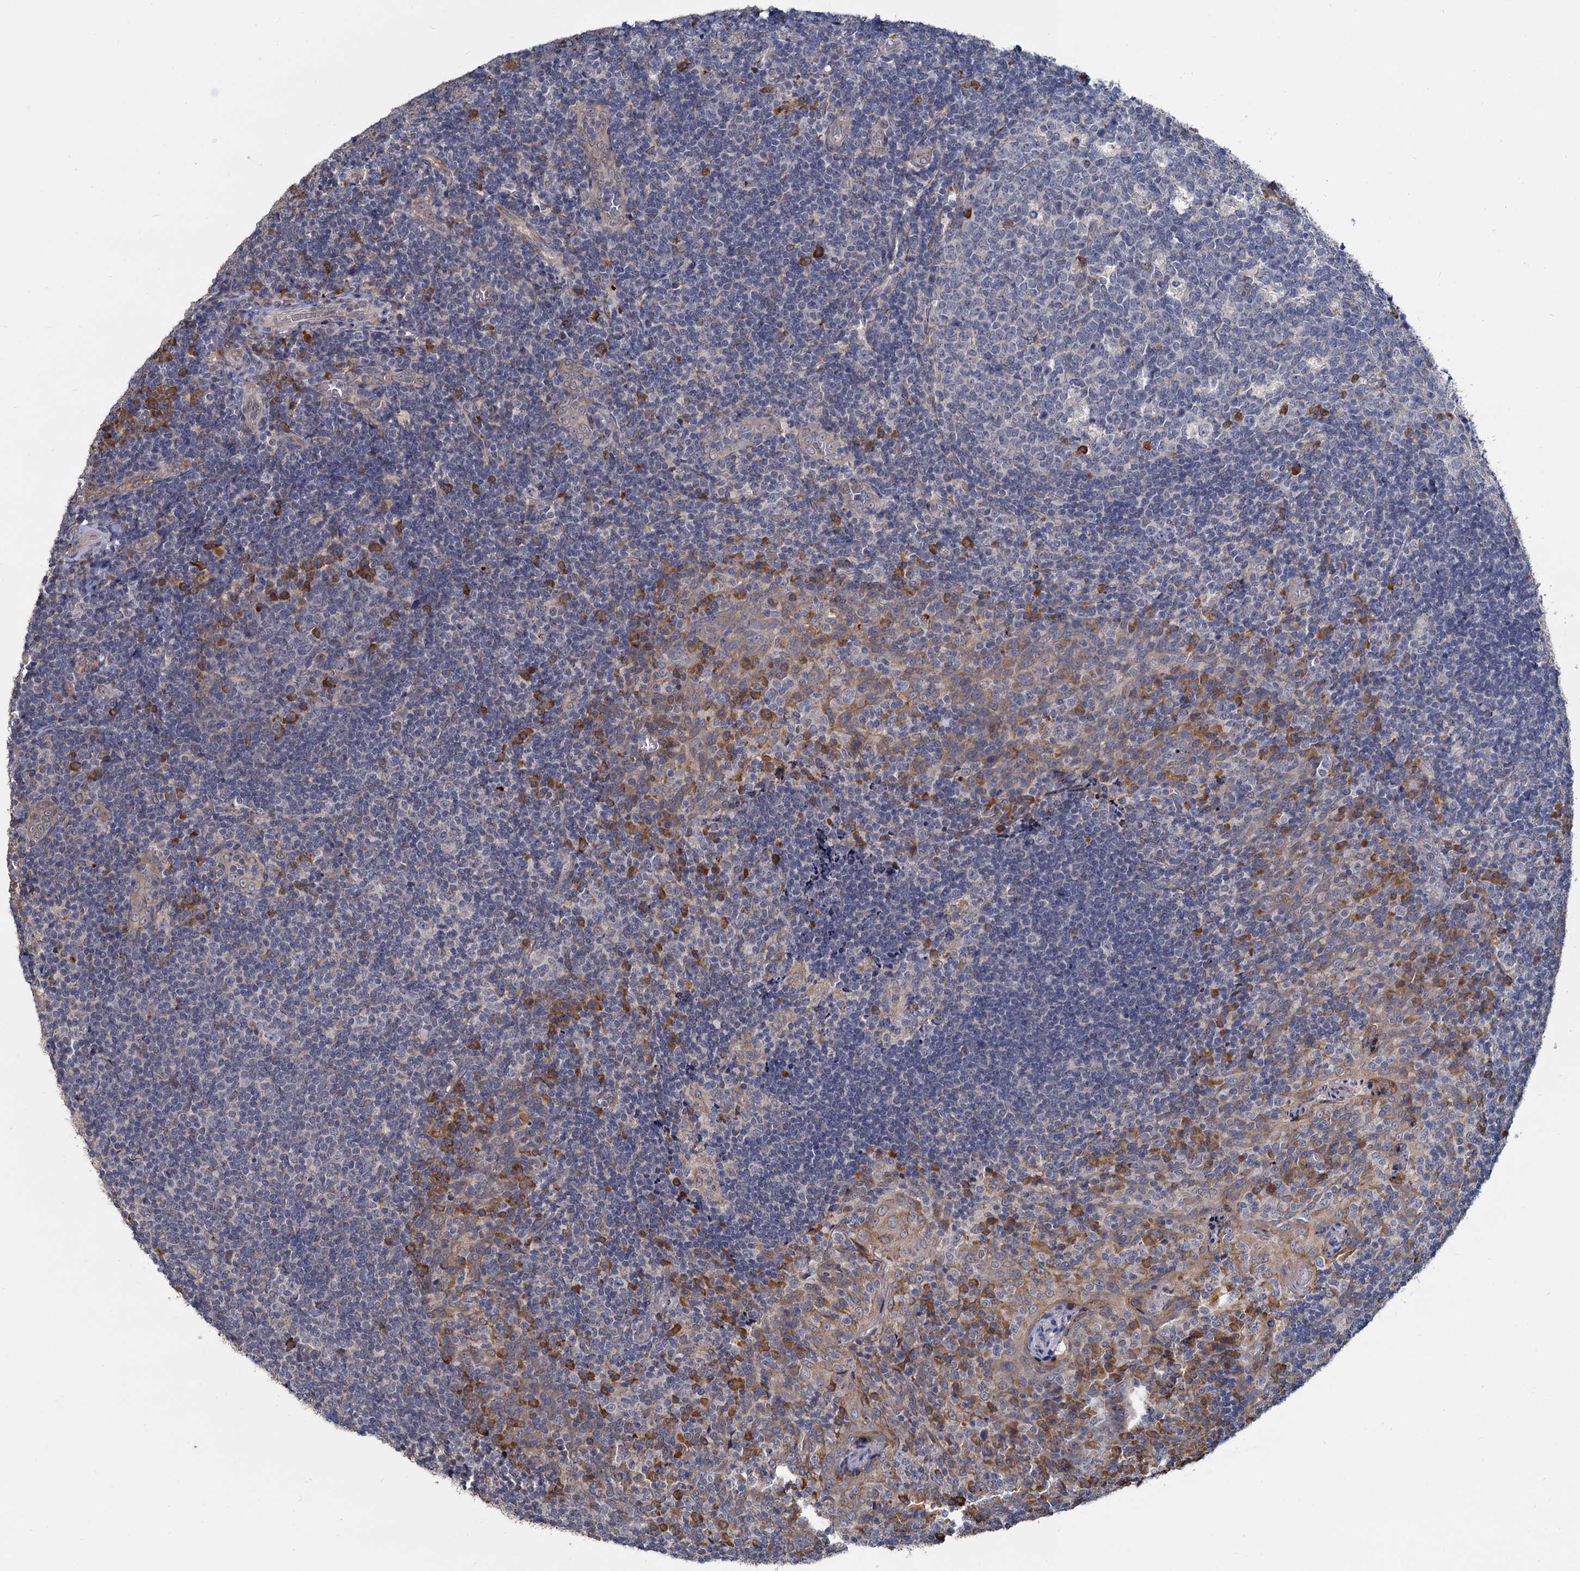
{"staining": {"intensity": "strong", "quantity": "<25%", "location": "cytoplasmic/membranous"}, "tissue": "tonsil", "cell_type": "Germinal center cells", "image_type": "normal", "snomed": [{"axis": "morphology", "description": "Normal tissue, NOS"}, {"axis": "topography", "description": "Tonsil"}], "caption": "An image of tonsil stained for a protein exhibits strong cytoplasmic/membranous brown staining in germinal center cells. (DAB IHC, brown staining for protein, blue staining for nuclei).", "gene": "LRRC51", "patient": {"sex": "male", "age": 17}}